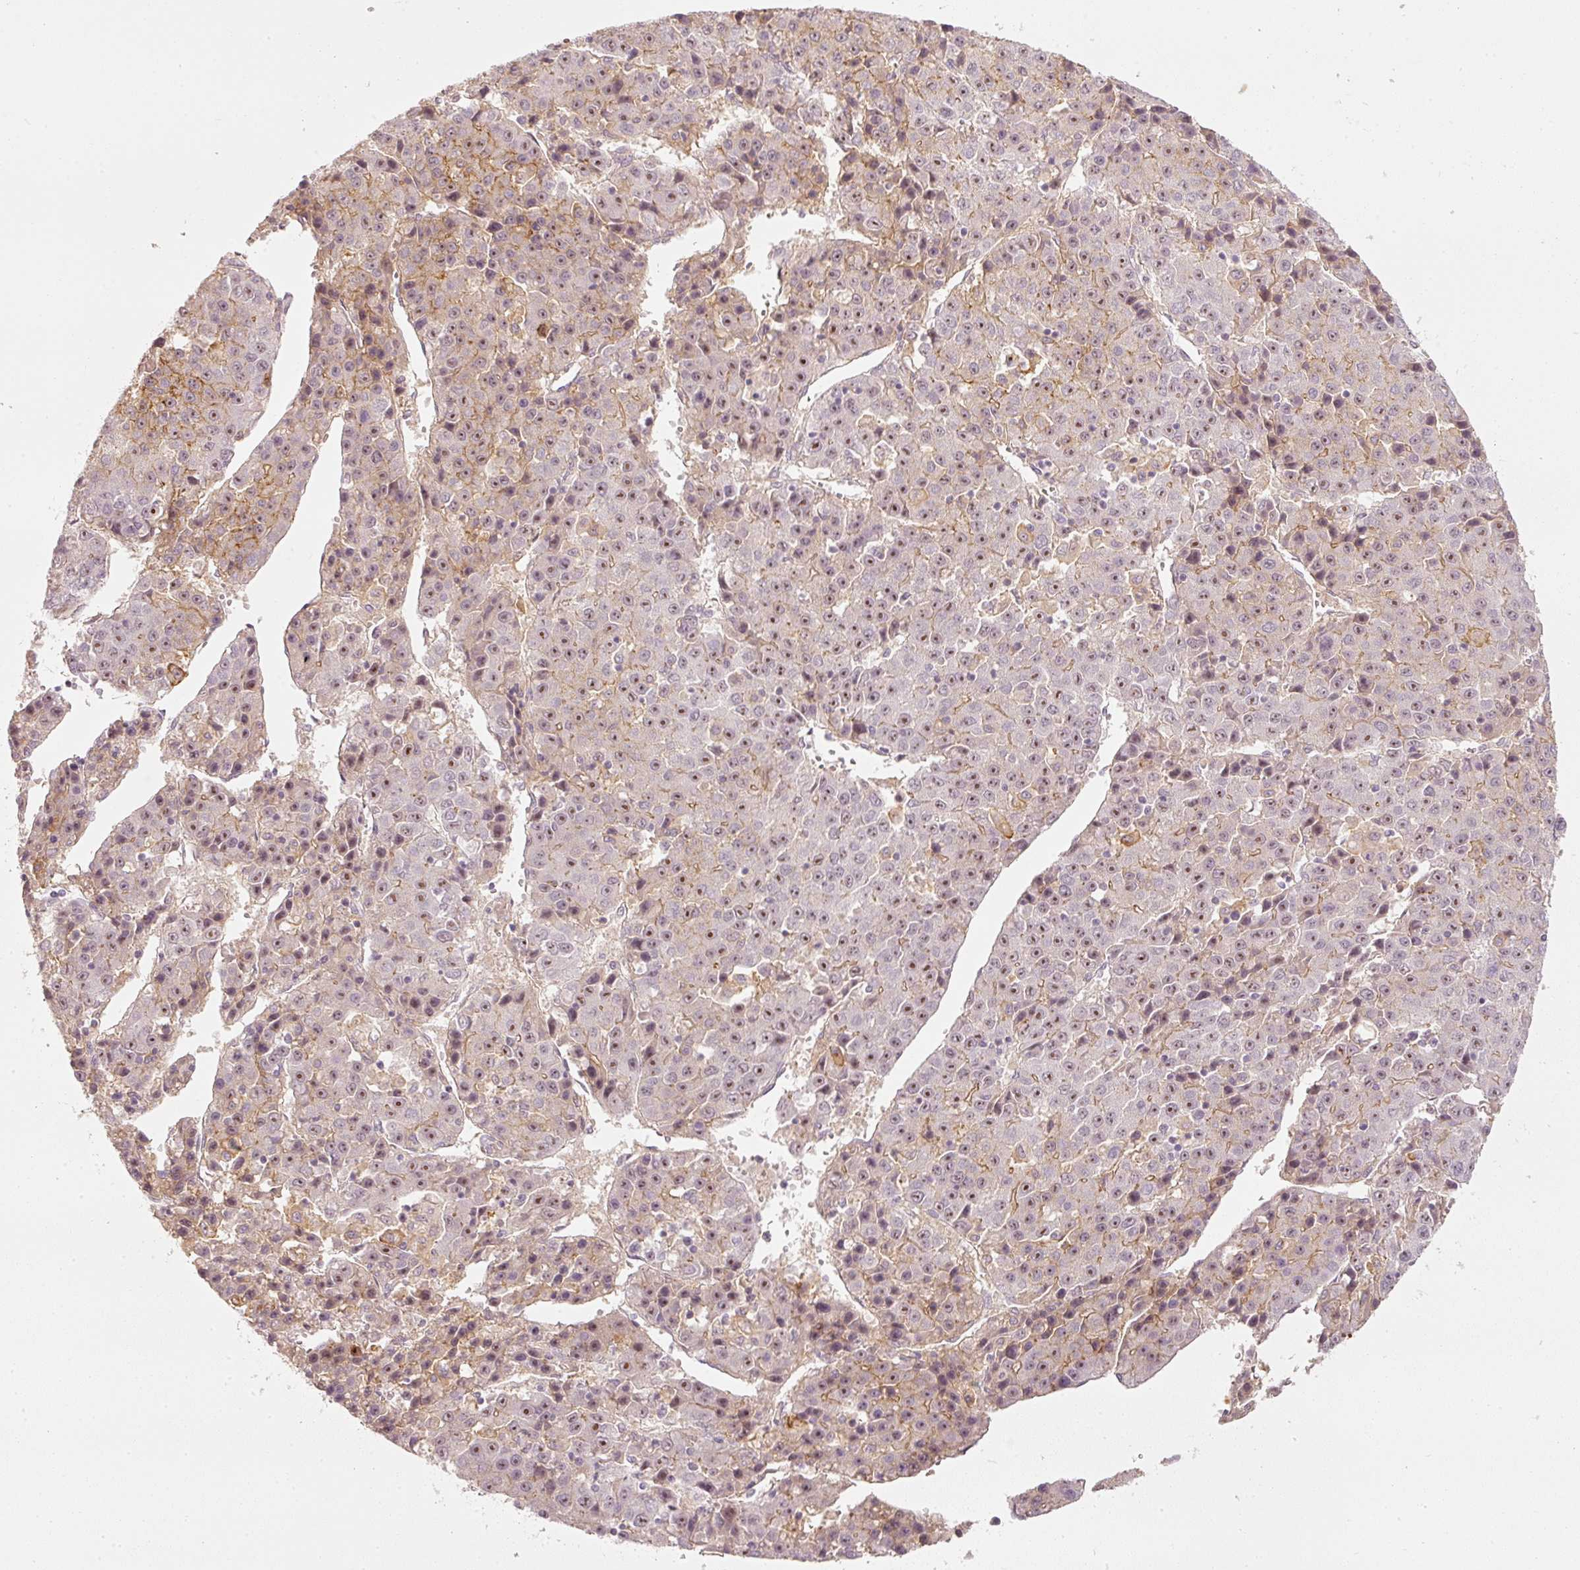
{"staining": {"intensity": "moderate", "quantity": "25%-75%", "location": "nuclear"}, "tissue": "liver cancer", "cell_type": "Tumor cells", "image_type": "cancer", "snomed": [{"axis": "morphology", "description": "Carcinoma, Hepatocellular, NOS"}, {"axis": "topography", "description": "Liver"}], "caption": "A micrograph of human liver cancer (hepatocellular carcinoma) stained for a protein reveals moderate nuclear brown staining in tumor cells.", "gene": "VCAM1", "patient": {"sex": "female", "age": 53}}